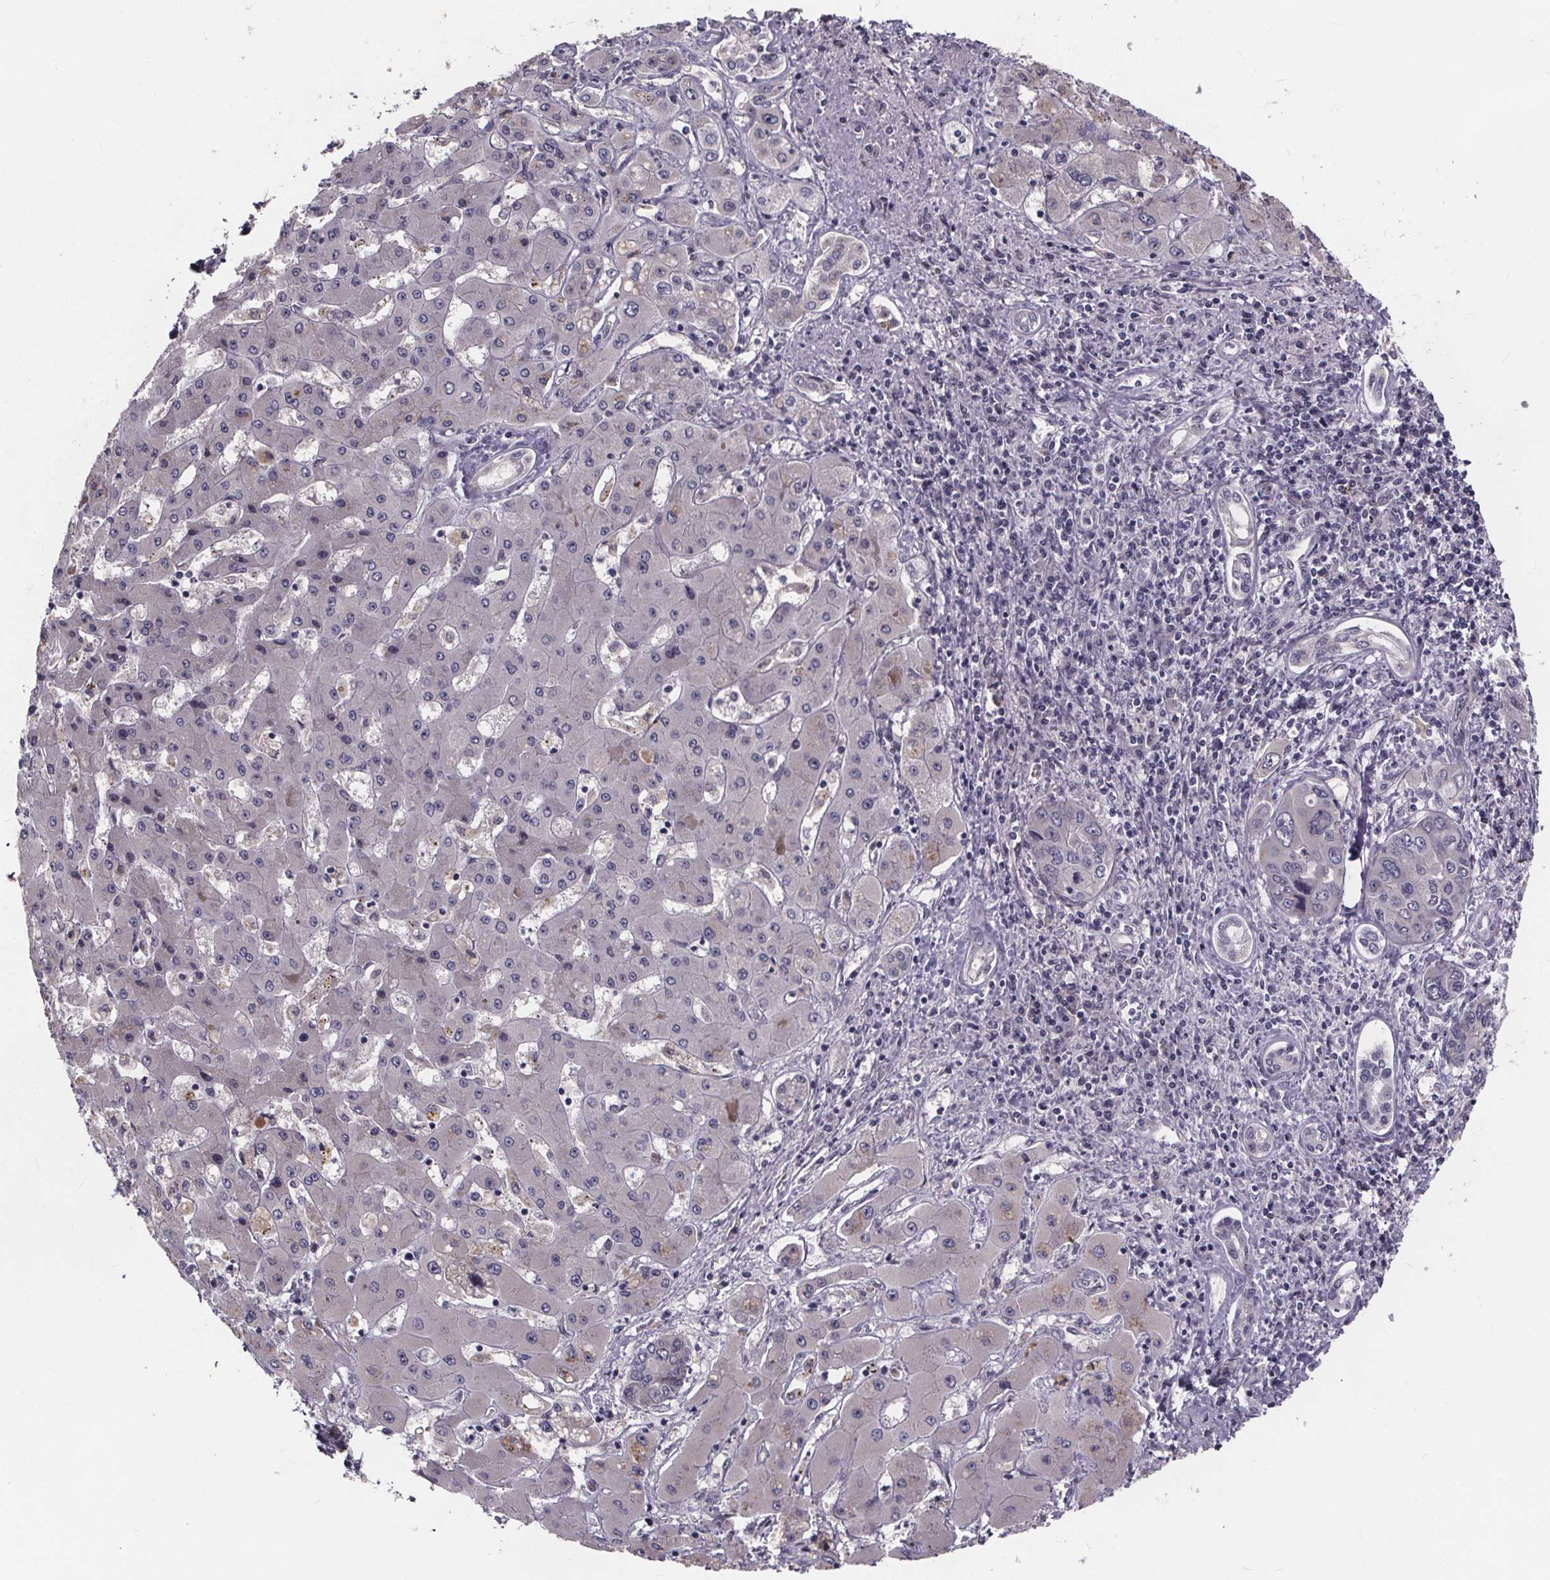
{"staining": {"intensity": "negative", "quantity": "none", "location": "none"}, "tissue": "liver cancer", "cell_type": "Tumor cells", "image_type": "cancer", "snomed": [{"axis": "morphology", "description": "Cholangiocarcinoma"}, {"axis": "topography", "description": "Liver"}], "caption": "Micrograph shows no protein expression in tumor cells of liver cancer (cholangiocarcinoma) tissue.", "gene": "FAM181B", "patient": {"sex": "male", "age": 67}}